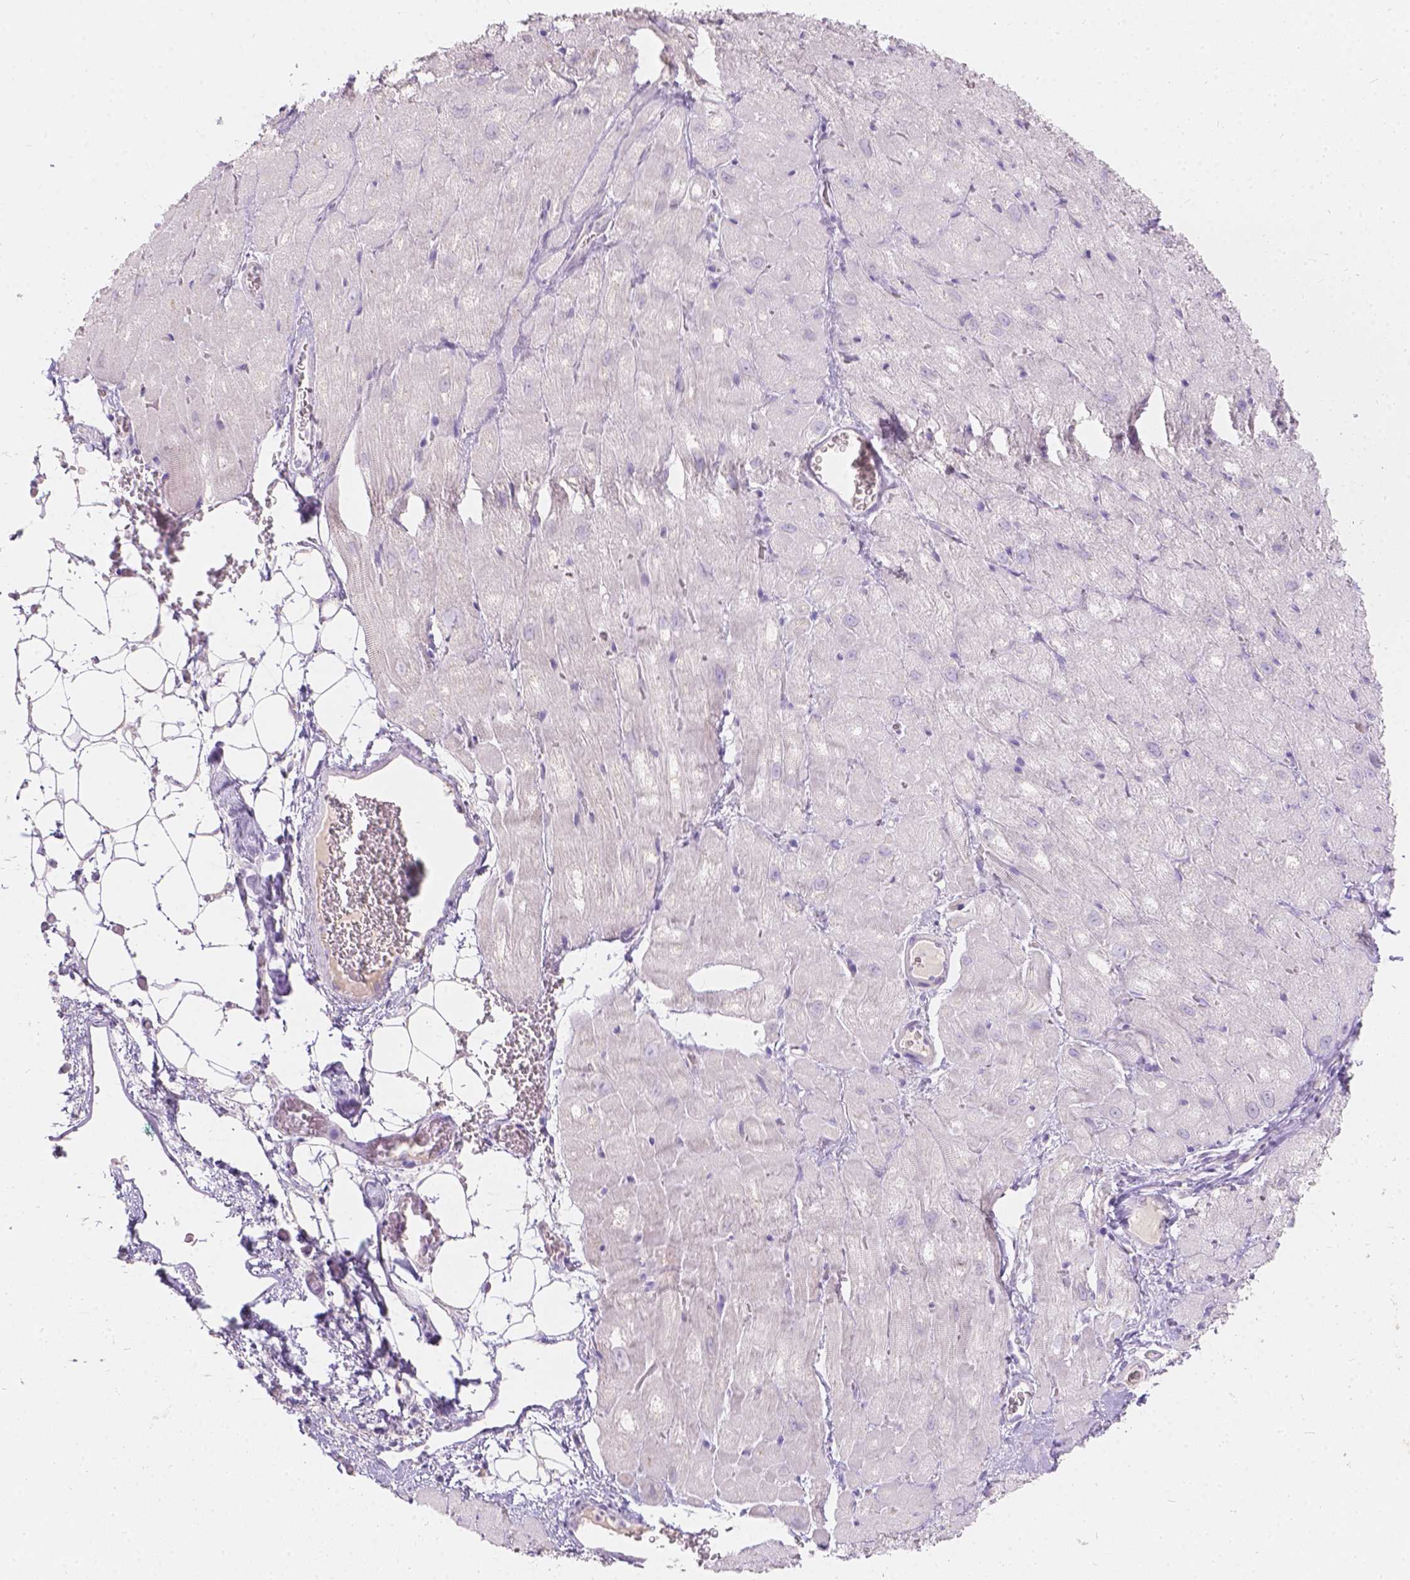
{"staining": {"intensity": "negative", "quantity": "none", "location": "none"}, "tissue": "heart muscle", "cell_type": "Cardiomyocytes", "image_type": "normal", "snomed": [{"axis": "morphology", "description": "Normal tissue, NOS"}, {"axis": "topography", "description": "Heart"}], "caption": "Immunohistochemistry histopathology image of normal heart muscle: human heart muscle stained with DAB demonstrates no significant protein expression in cardiomyocytes. (DAB immunohistochemistry (IHC) with hematoxylin counter stain).", "gene": "HTN3", "patient": {"sex": "male", "age": 61}}